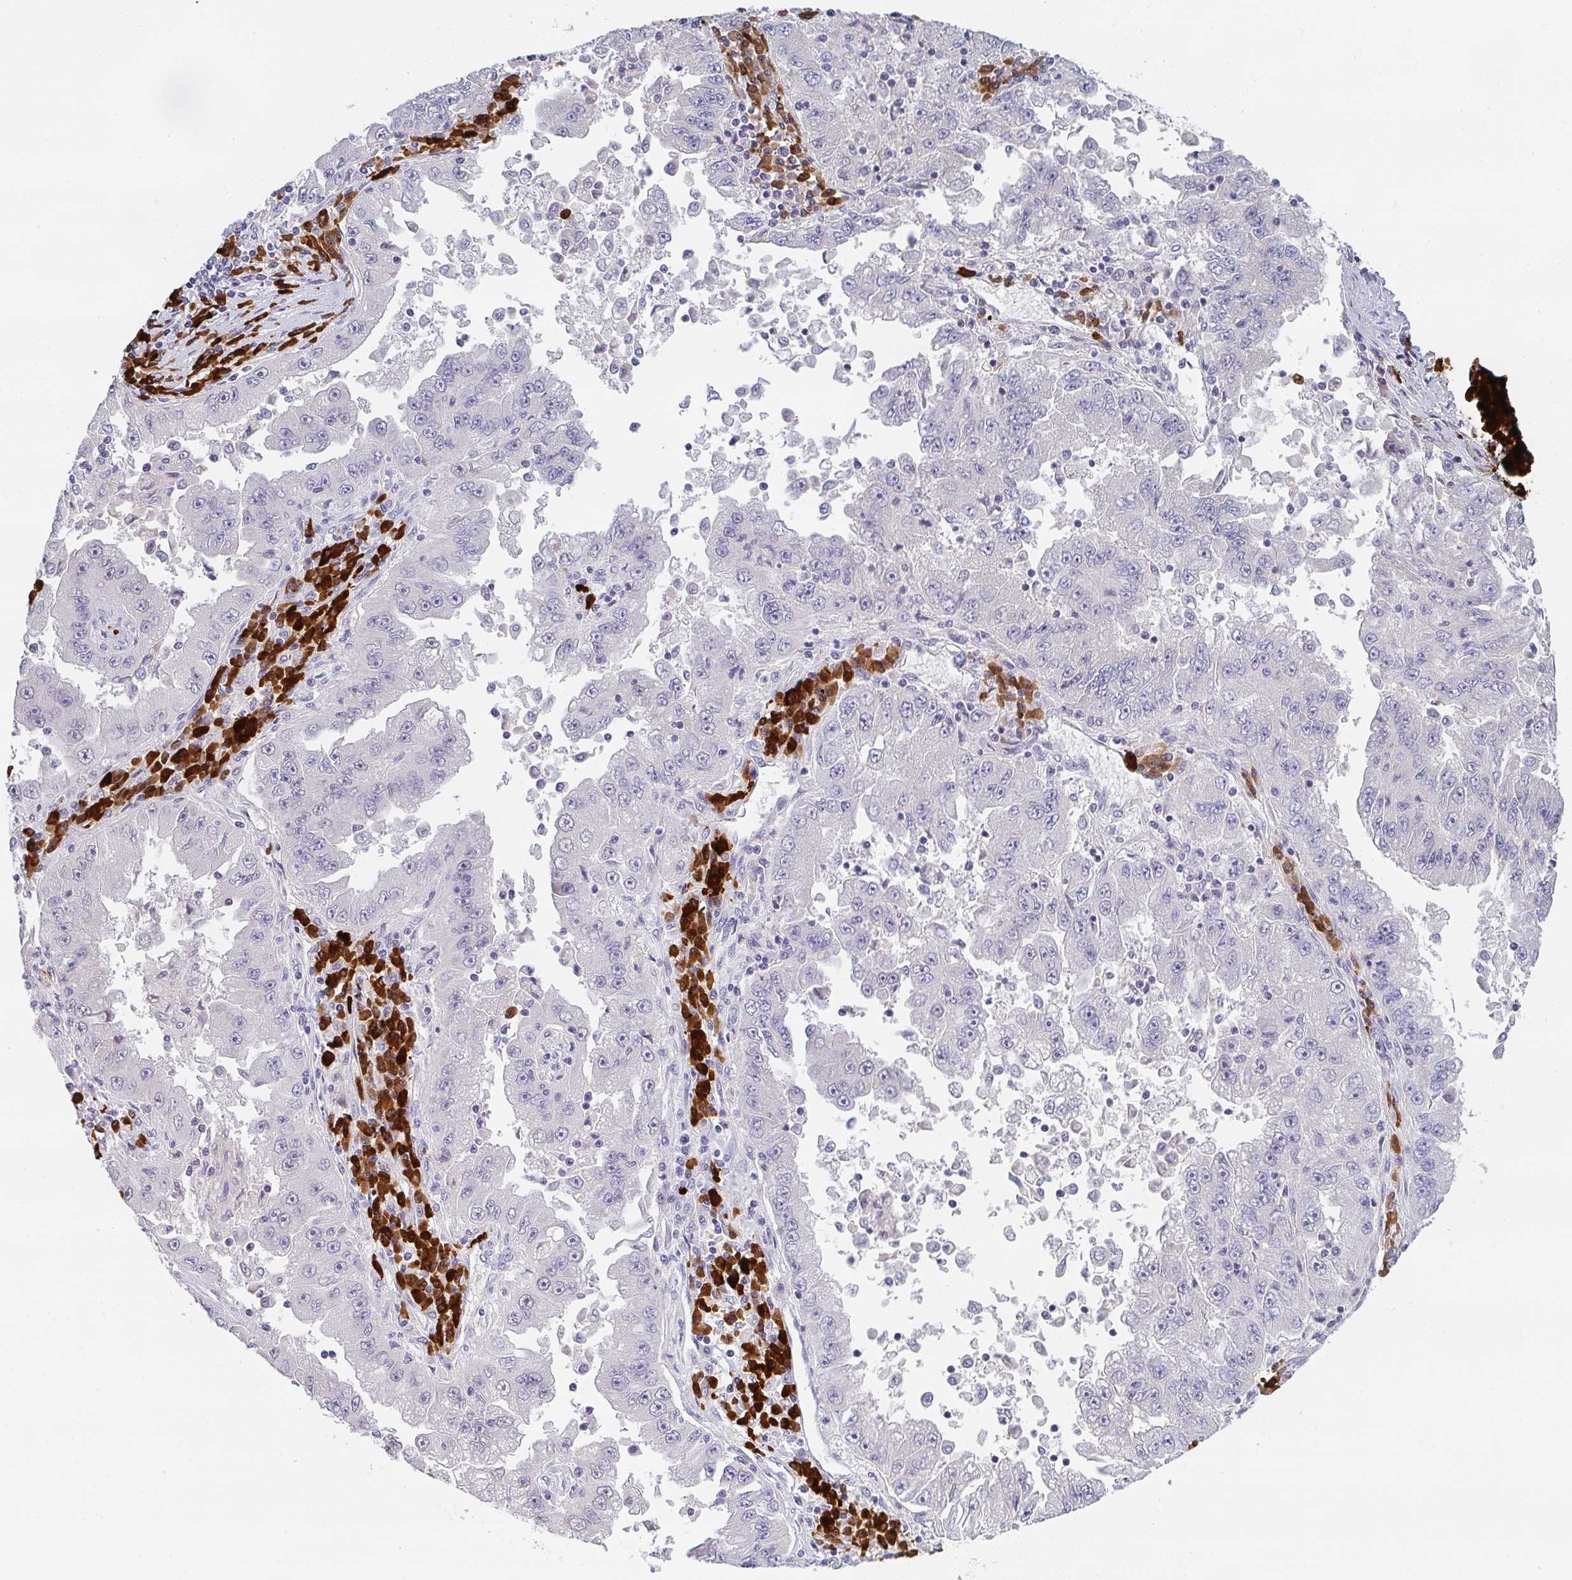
{"staining": {"intensity": "negative", "quantity": "none", "location": "none"}, "tissue": "lung cancer", "cell_type": "Tumor cells", "image_type": "cancer", "snomed": [{"axis": "morphology", "description": "Adenocarcinoma, NOS"}, {"axis": "morphology", "description": "Adenocarcinoma primary or metastatic"}, {"axis": "topography", "description": "Lung"}], "caption": "Lung cancer was stained to show a protein in brown. There is no significant expression in tumor cells. Nuclei are stained in blue.", "gene": "CACNA1S", "patient": {"sex": "male", "age": 74}}